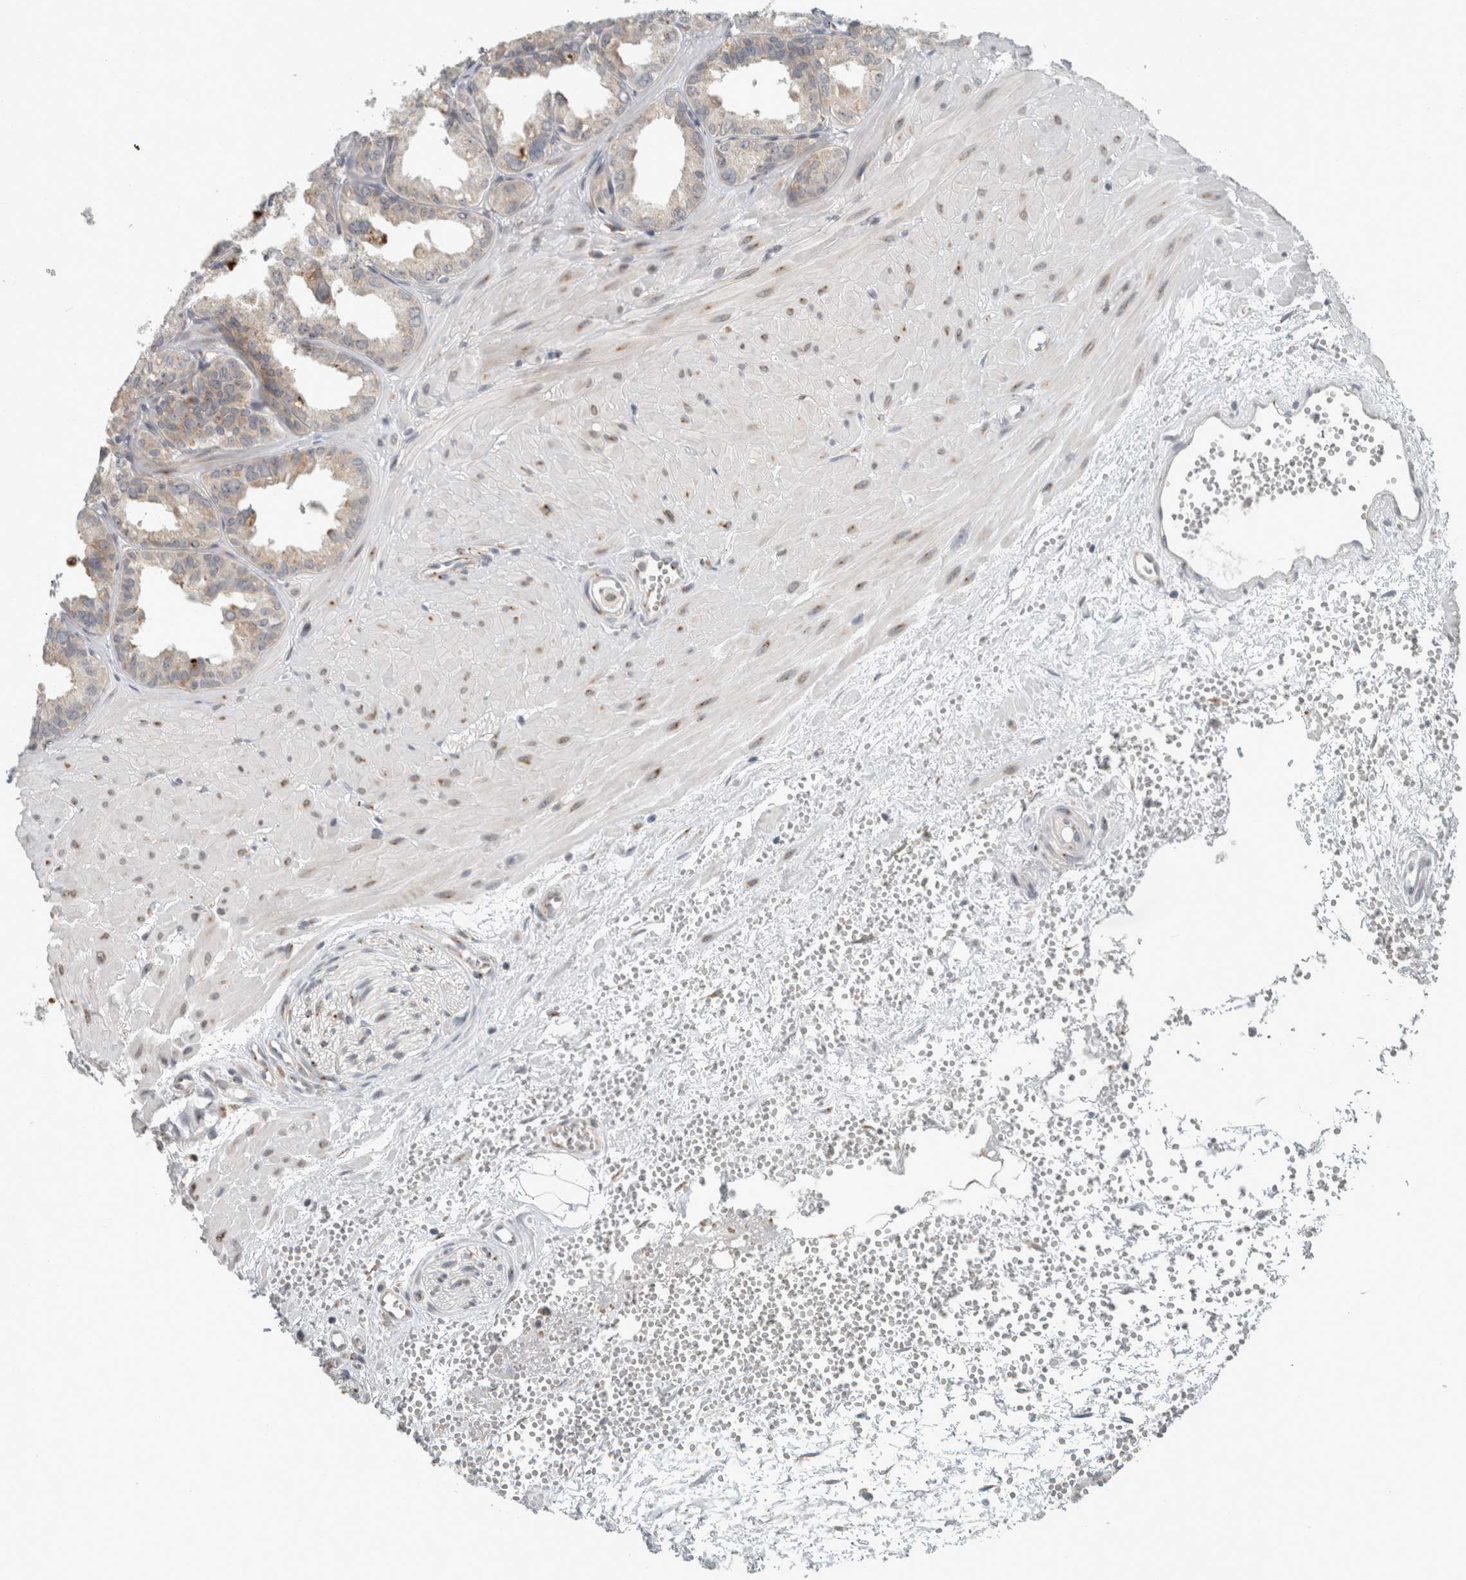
{"staining": {"intensity": "weak", "quantity": "25%-75%", "location": "cytoplasmic/membranous"}, "tissue": "seminal vesicle", "cell_type": "Glandular cells", "image_type": "normal", "snomed": [{"axis": "morphology", "description": "Normal tissue, NOS"}, {"axis": "topography", "description": "Prostate"}, {"axis": "topography", "description": "Seminal veicle"}], "caption": "Protein expression analysis of benign seminal vesicle exhibits weak cytoplasmic/membranous staining in about 25%-75% of glandular cells. The staining is performed using DAB (3,3'-diaminobenzidine) brown chromogen to label protein expression. The nuclei are counter-stained blue using hematoxylin.", "gene": "KIF1C", "patient": {"sex": "male", "age": 51}}